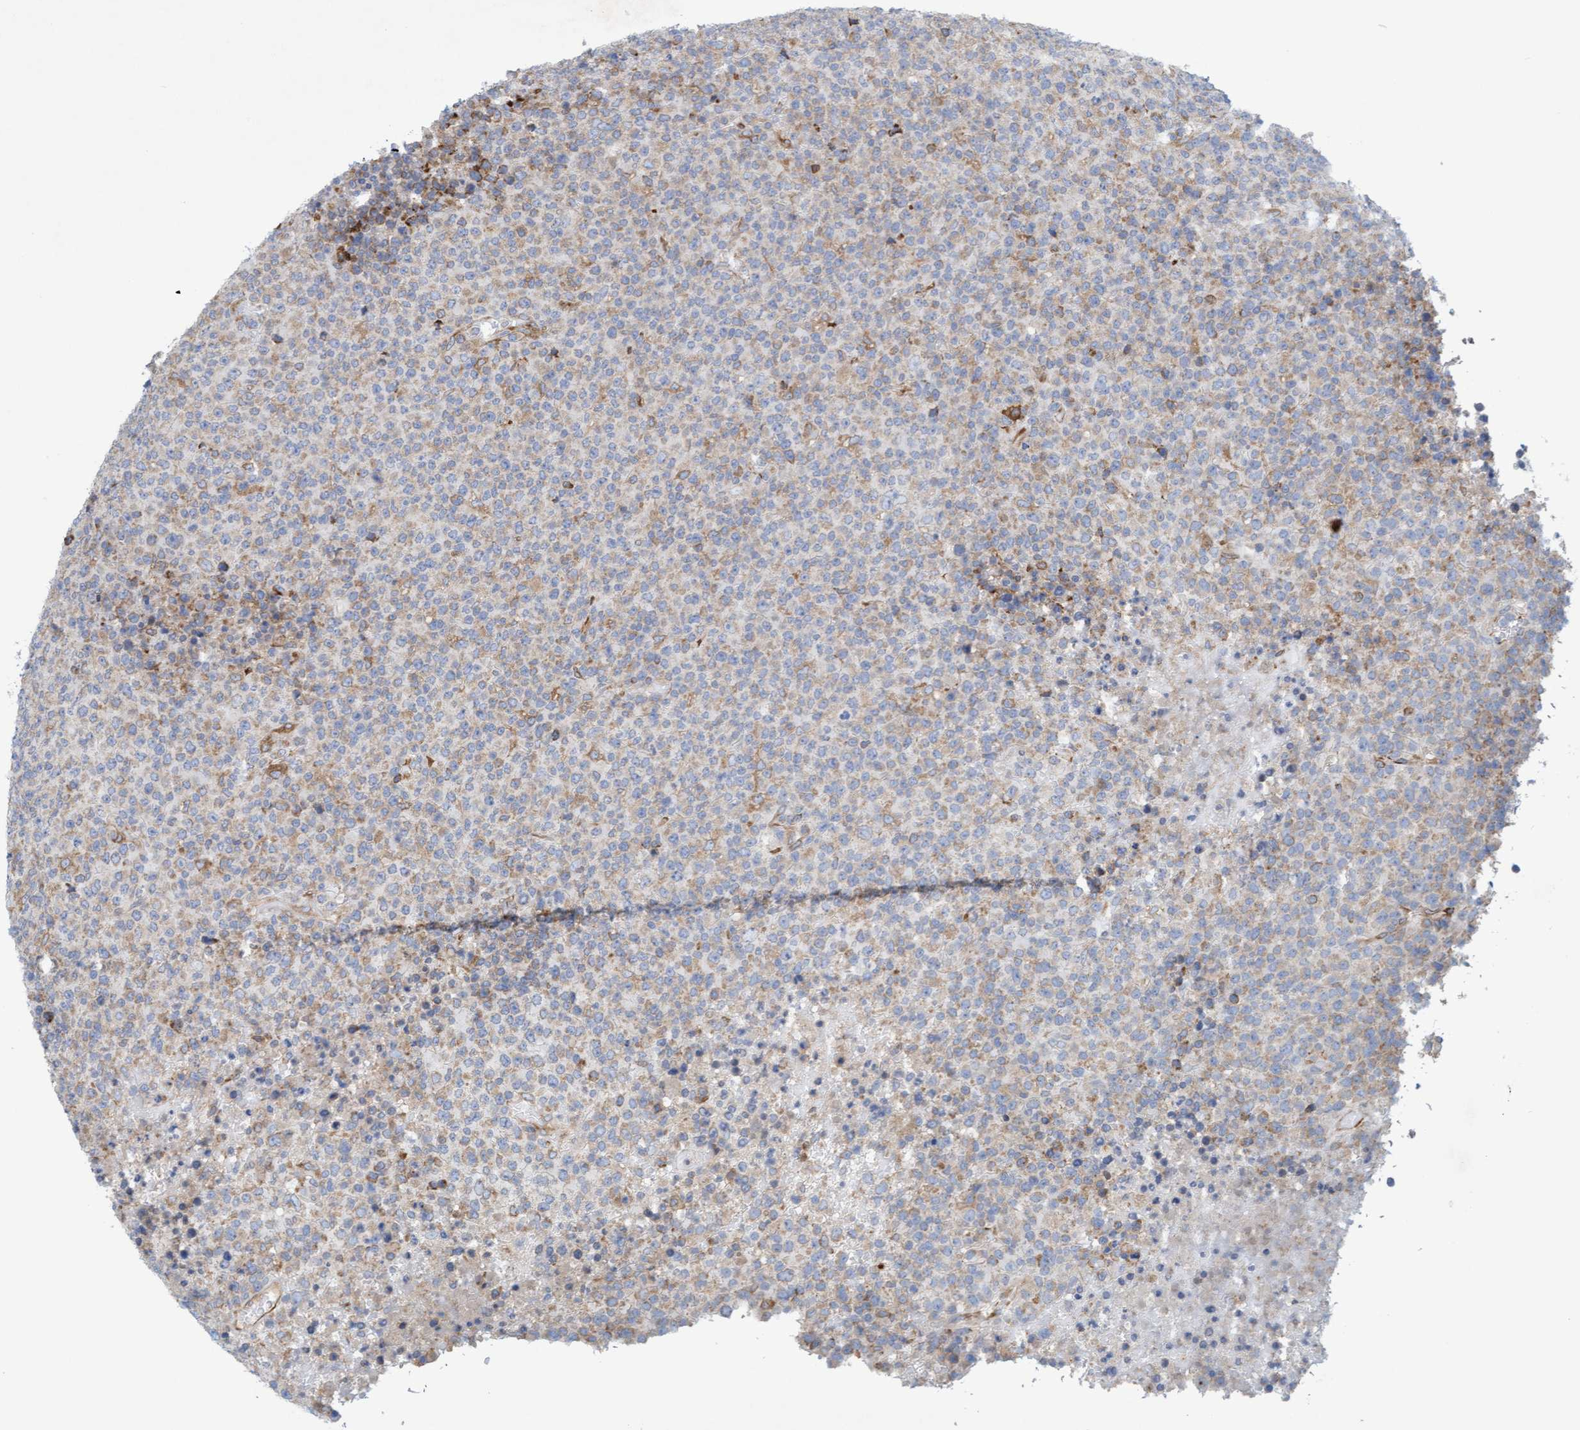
{"staining": {"intensity": "weak", "quantity": "<25%", "location": "cytoplasmic/membranous"}, "tissue": "lymphoma", "cell_type": "Tumor cells", "image_type": "cancer", "snomed": [{"axis": "morphology", "description": "Malignant lymphoma, non-Hodgkin's type, High grade"}, {"axis": "topography", "description": "Lymph node"}], "caption": "An IHC photomicrograph of malignant lymphoma, non-Hodgkin's type (high-grade) is shown. There is no staining in tumor cells of malignant lymphoma, non-Hodgkin's type (high-grade).", "gene": "SLC28A3", "patient": {"sex": "male", "age": 13}}